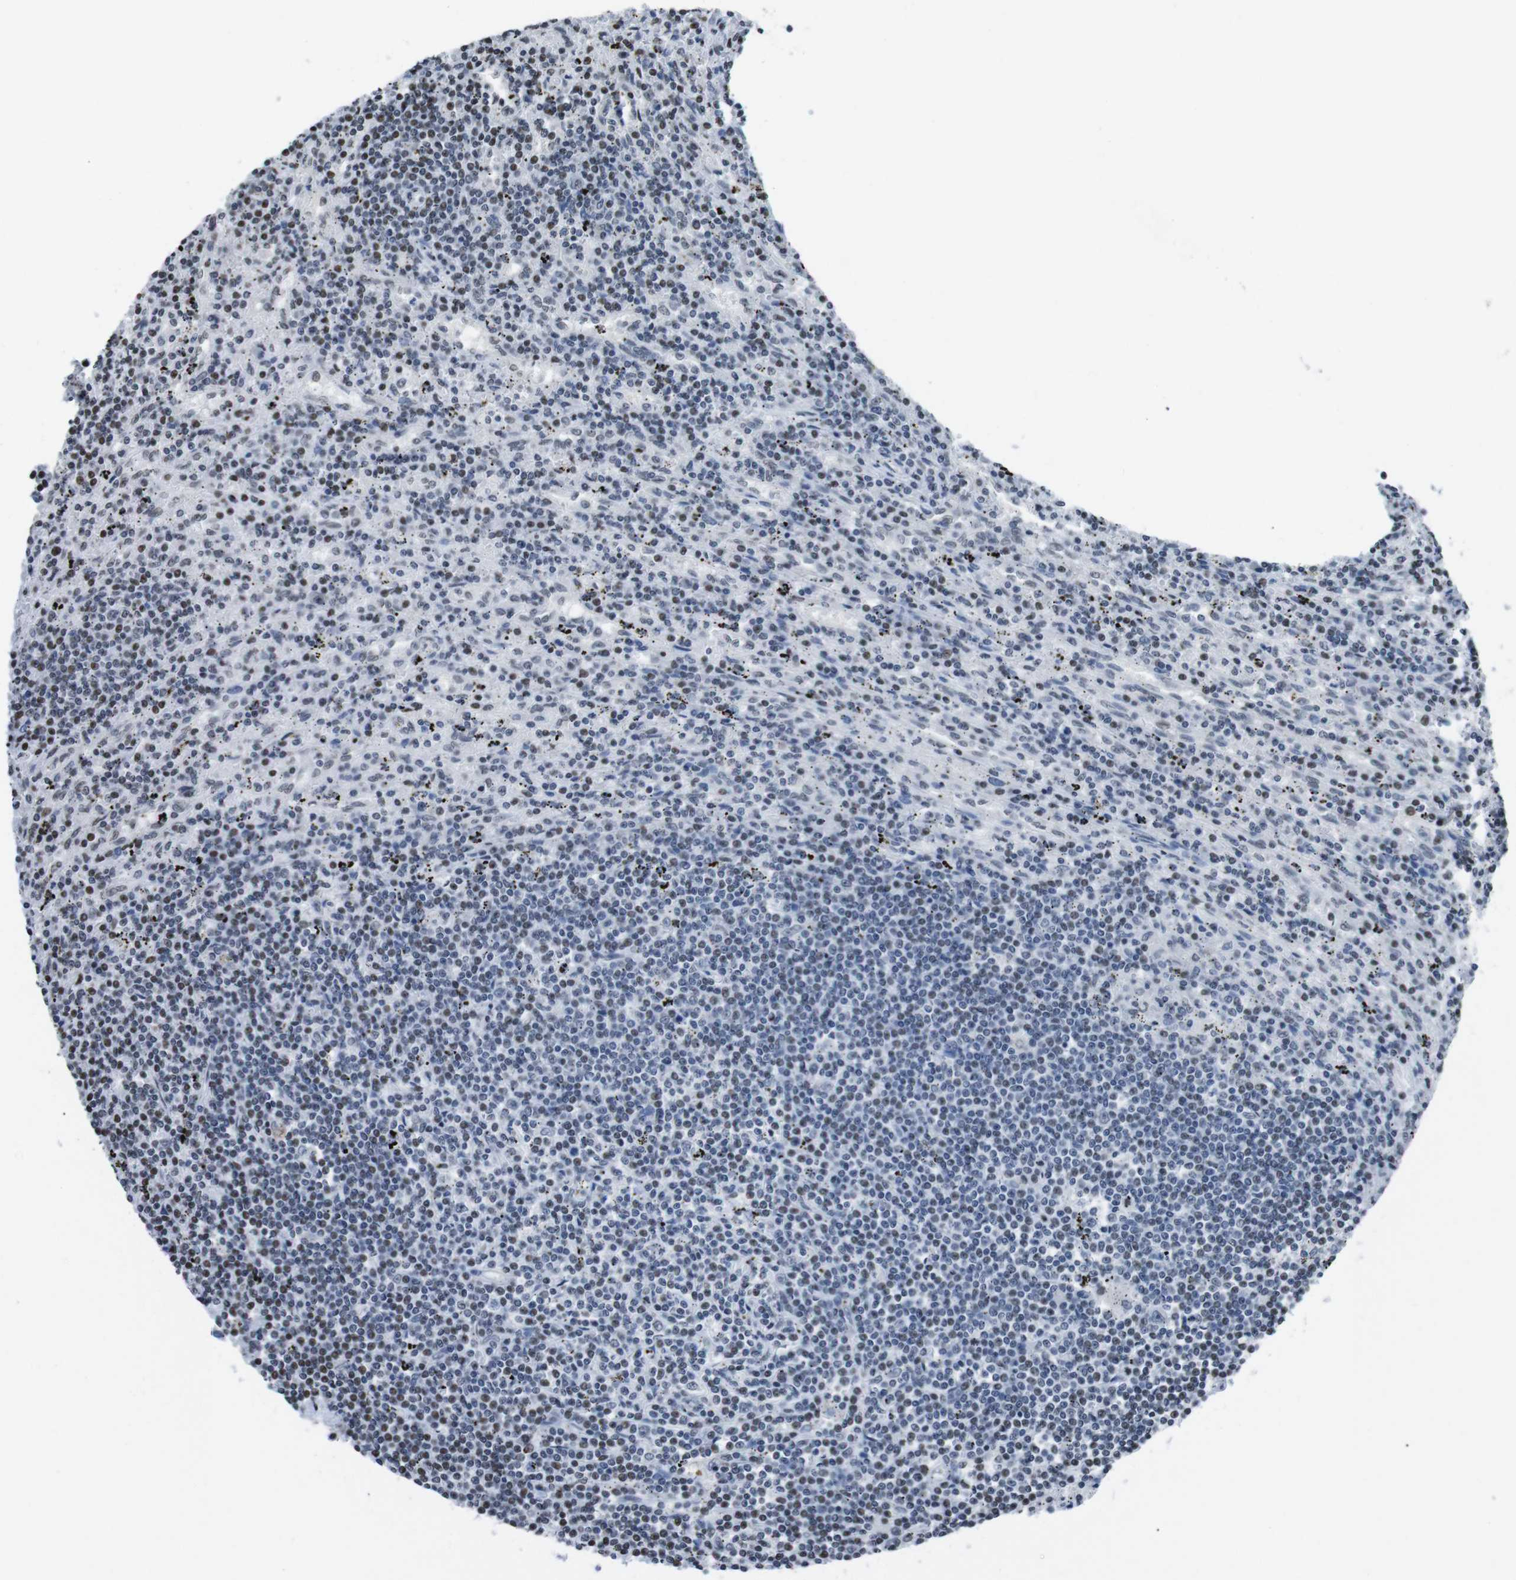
{"staining": {"intensity": "weak", "quantity": "25%-75%", "location": "nuclear"}, "tissue": "lymphoma", "cell_type": "Tumor cells", "image_type": "cancer", "snomed": [{"axis": "morphology", "description": "Malignant lymphoma, non-Hodgkin's type, Low grade"}, {"axis": "topography", "description": "Spleen"}], "caption": "An IHC micrograph of tumor tissue is shown. Protein staining in brown labels weak nuclear positivity in lymphoma within tumor cells. (IHC, brightfield microscopy, high magnification).", "gene": "PIP4P2", "patient": {"sex": "male", "age": 76}}